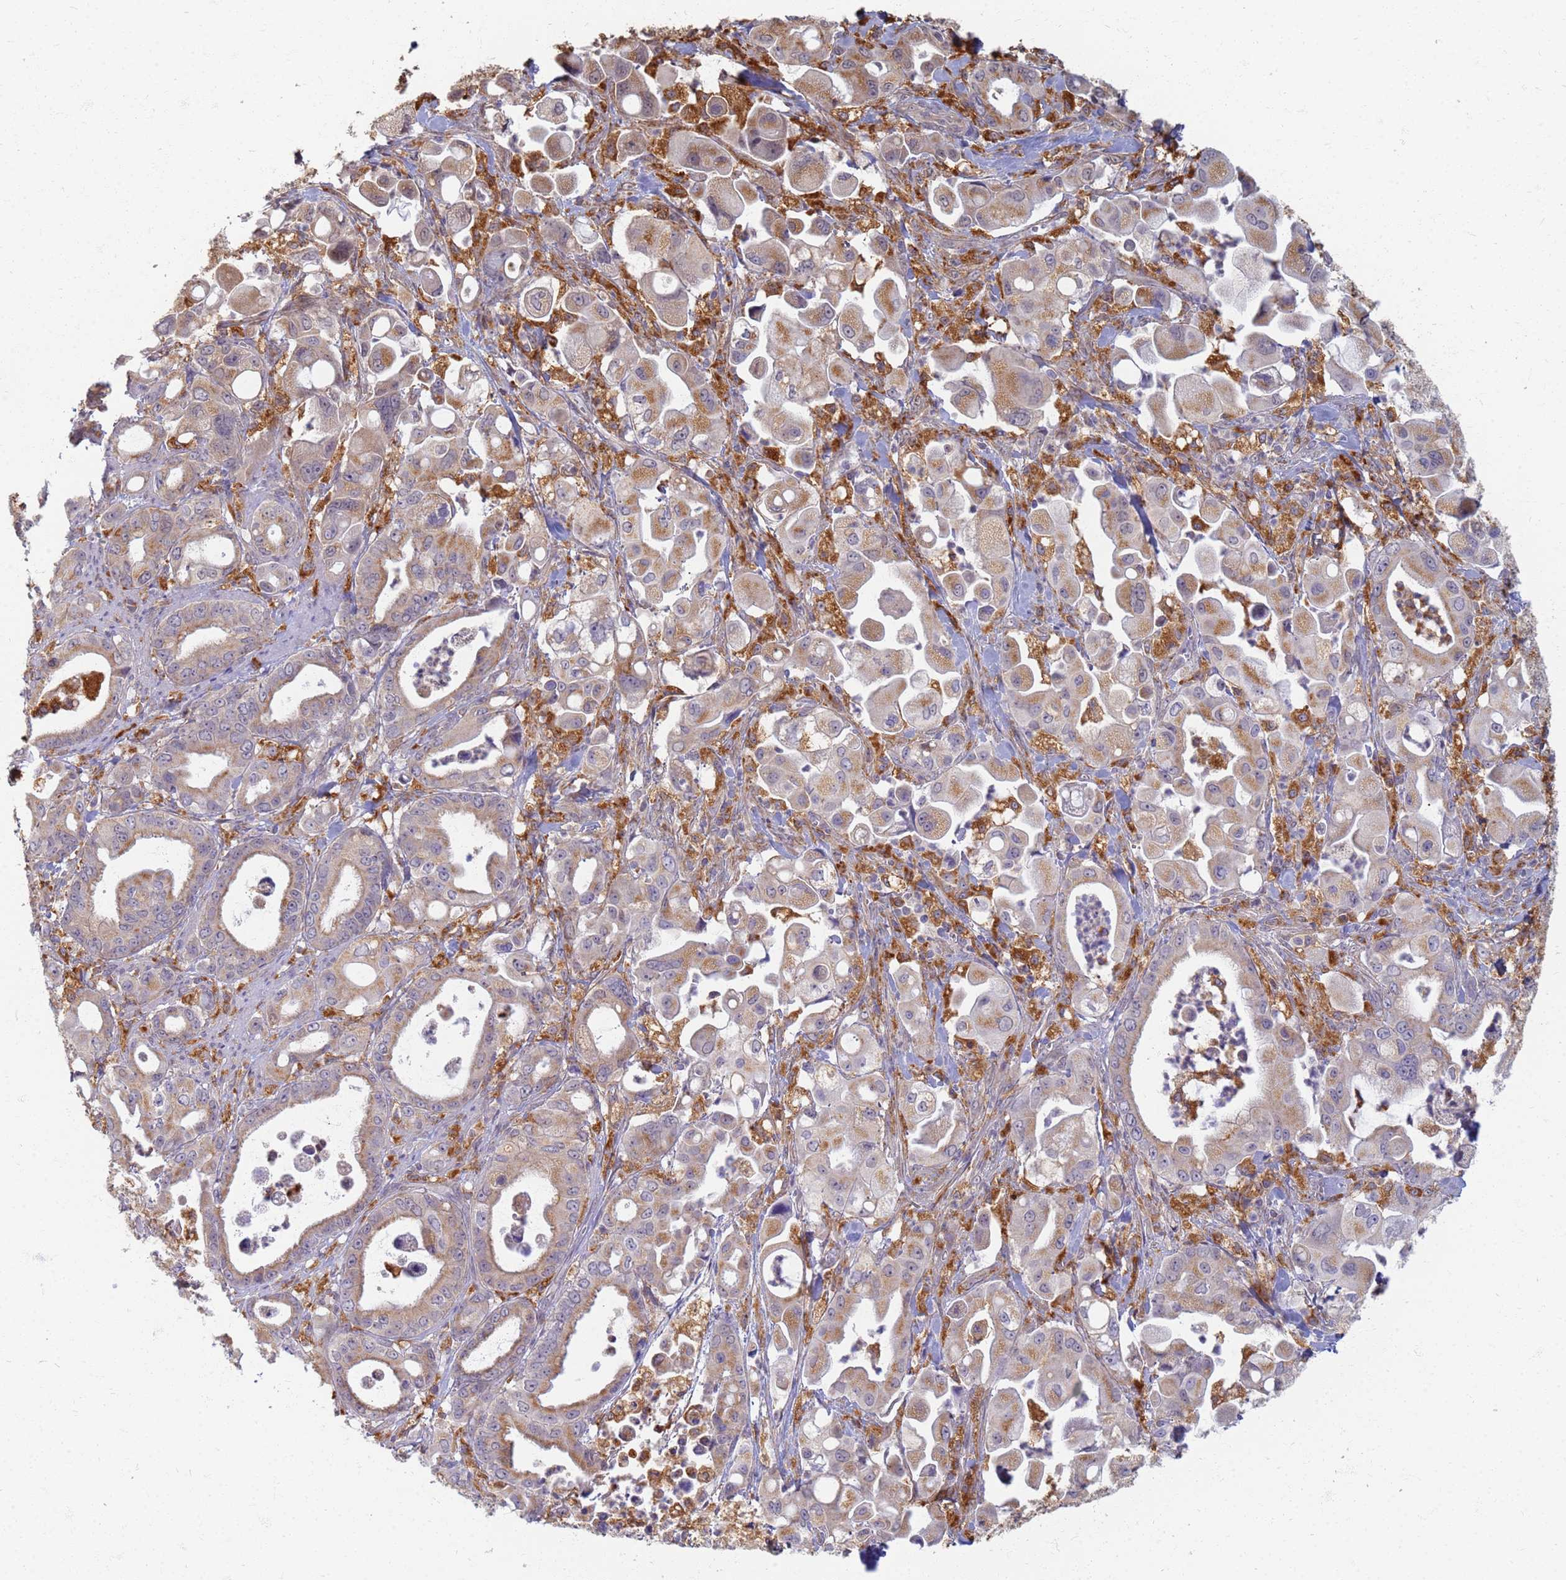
{"staining": {"intensity": "moderate", "quantity": ">75%", "location": "cytoplasmic/membranous"}, "tissue": "pancreatic cancer", "cell_type": "Tumor cells", "image_type": "cancer", "snomed": [{"axis": "morphology", "description": "Adenocarcinoma, NOS"}, {"axis": "topography", "description": "Pancreas"}], "caption": "Tumor cells demonstrate moderate cytoplasmic/membranous staining in approximately >75% of cells in adenocarcinoma (pancreatic).", "gene": "ATP6V1E1", "patient": {"sex": "male", "age": 68}}